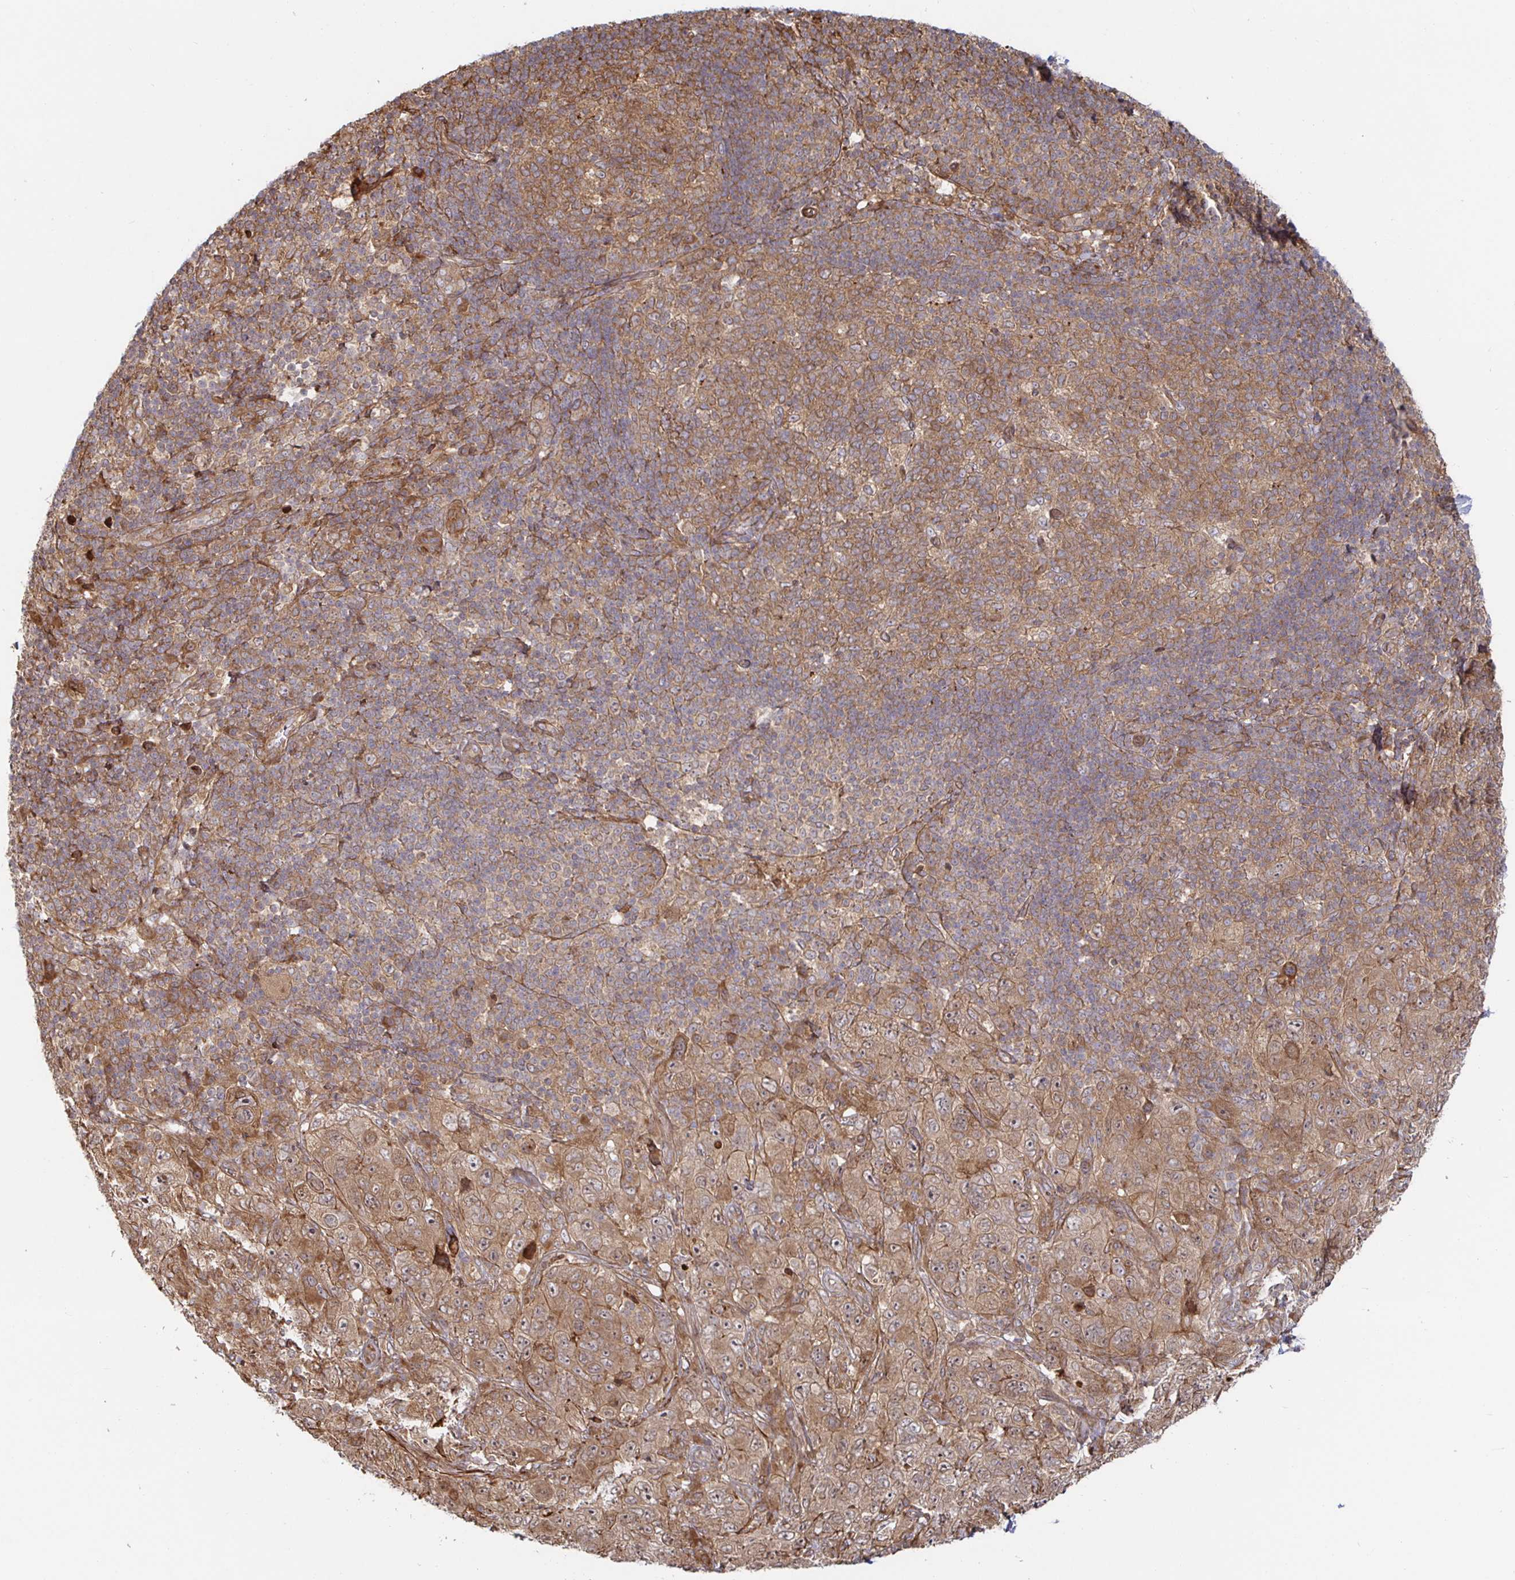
{"staining": {"intensity": "moderate", "quantity": ">75%", "location": "cytoplasmic/membranous,nuclear"}, "tissue": "pancreatic cancer", "cell_type": "Tumor cells", "image_type": "cancer", "snomed": [{"axis": "morphology", "description": "Adenocarcinoma, NOS"}, {"axis": "topography", "description": "Pancreas"}], "caption": "A high-resolution photomicrograph shows immunohistochemistry (IHC) staining of pancreatic cancer (adenocarcinoma), which shows moderate cytoplasmic/membranous and nuclear expression in about >75% of tumor cells. (IHC, brightfield microscopy, high magnification).", "gene": "STRAP", "patient": {"sex": "male", "age": 68}}